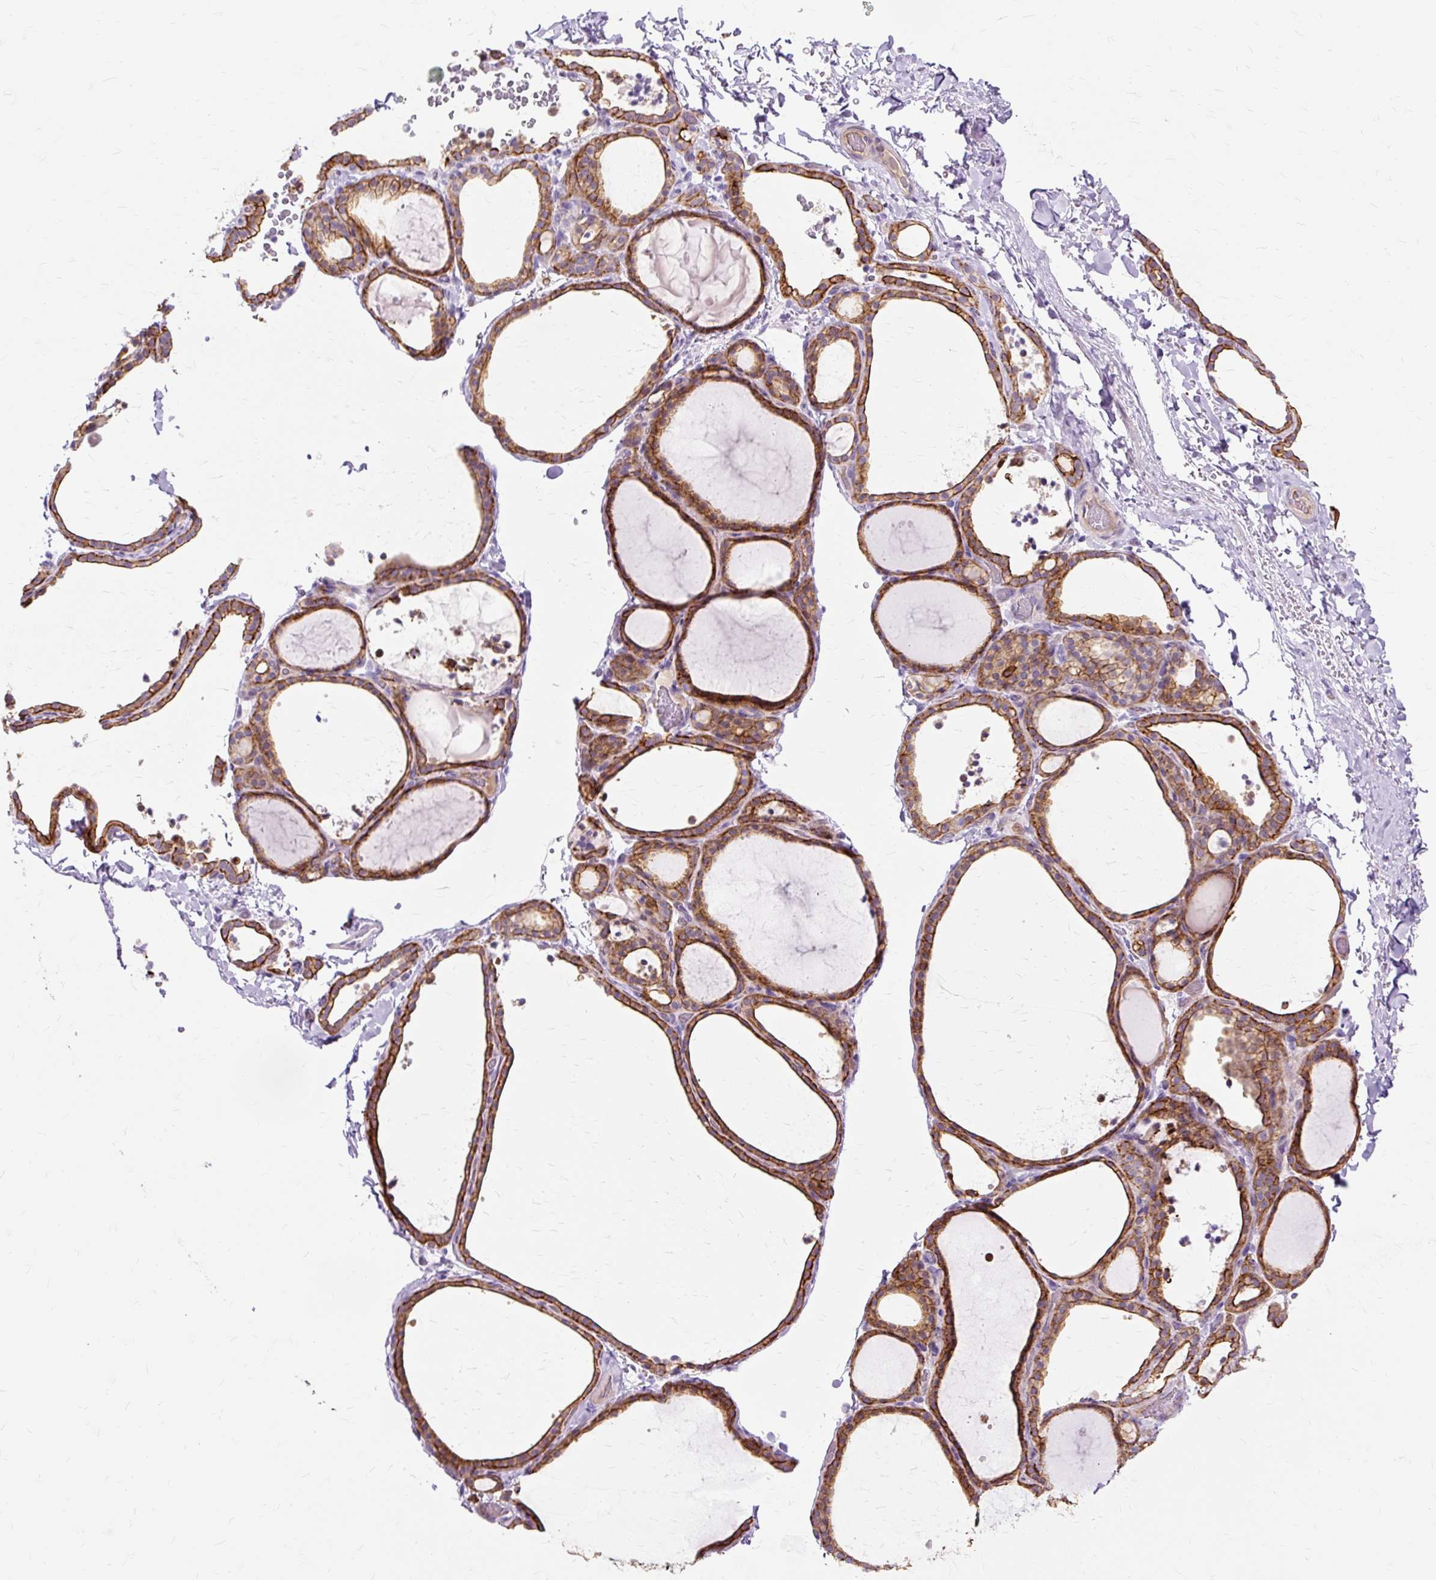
{"staining": {"intensity": "strong", "quantity": ">75%", "location": "cytoplasmic/membranous"}, "tissue": "thyroid gland", "cell_type": "Glandular cells", "image_type": "normal", "snomed": [{"axis": "morphology", "description": "Normal tissue, NOS"}, {"axis": "topography", "description": "Thyroid gland"}], "caption": "Immunohistochemistry image of normal thyroid gland: thyroid gland stained using IHC displays high levels of strong protein expression localized specifically in the cytoplasmic/membranous of glandular cells, appearing as a cytoplasmic/membranous brown color.", "gene": "DCTN4", "patient": {"sex": "female", "age": 22}}